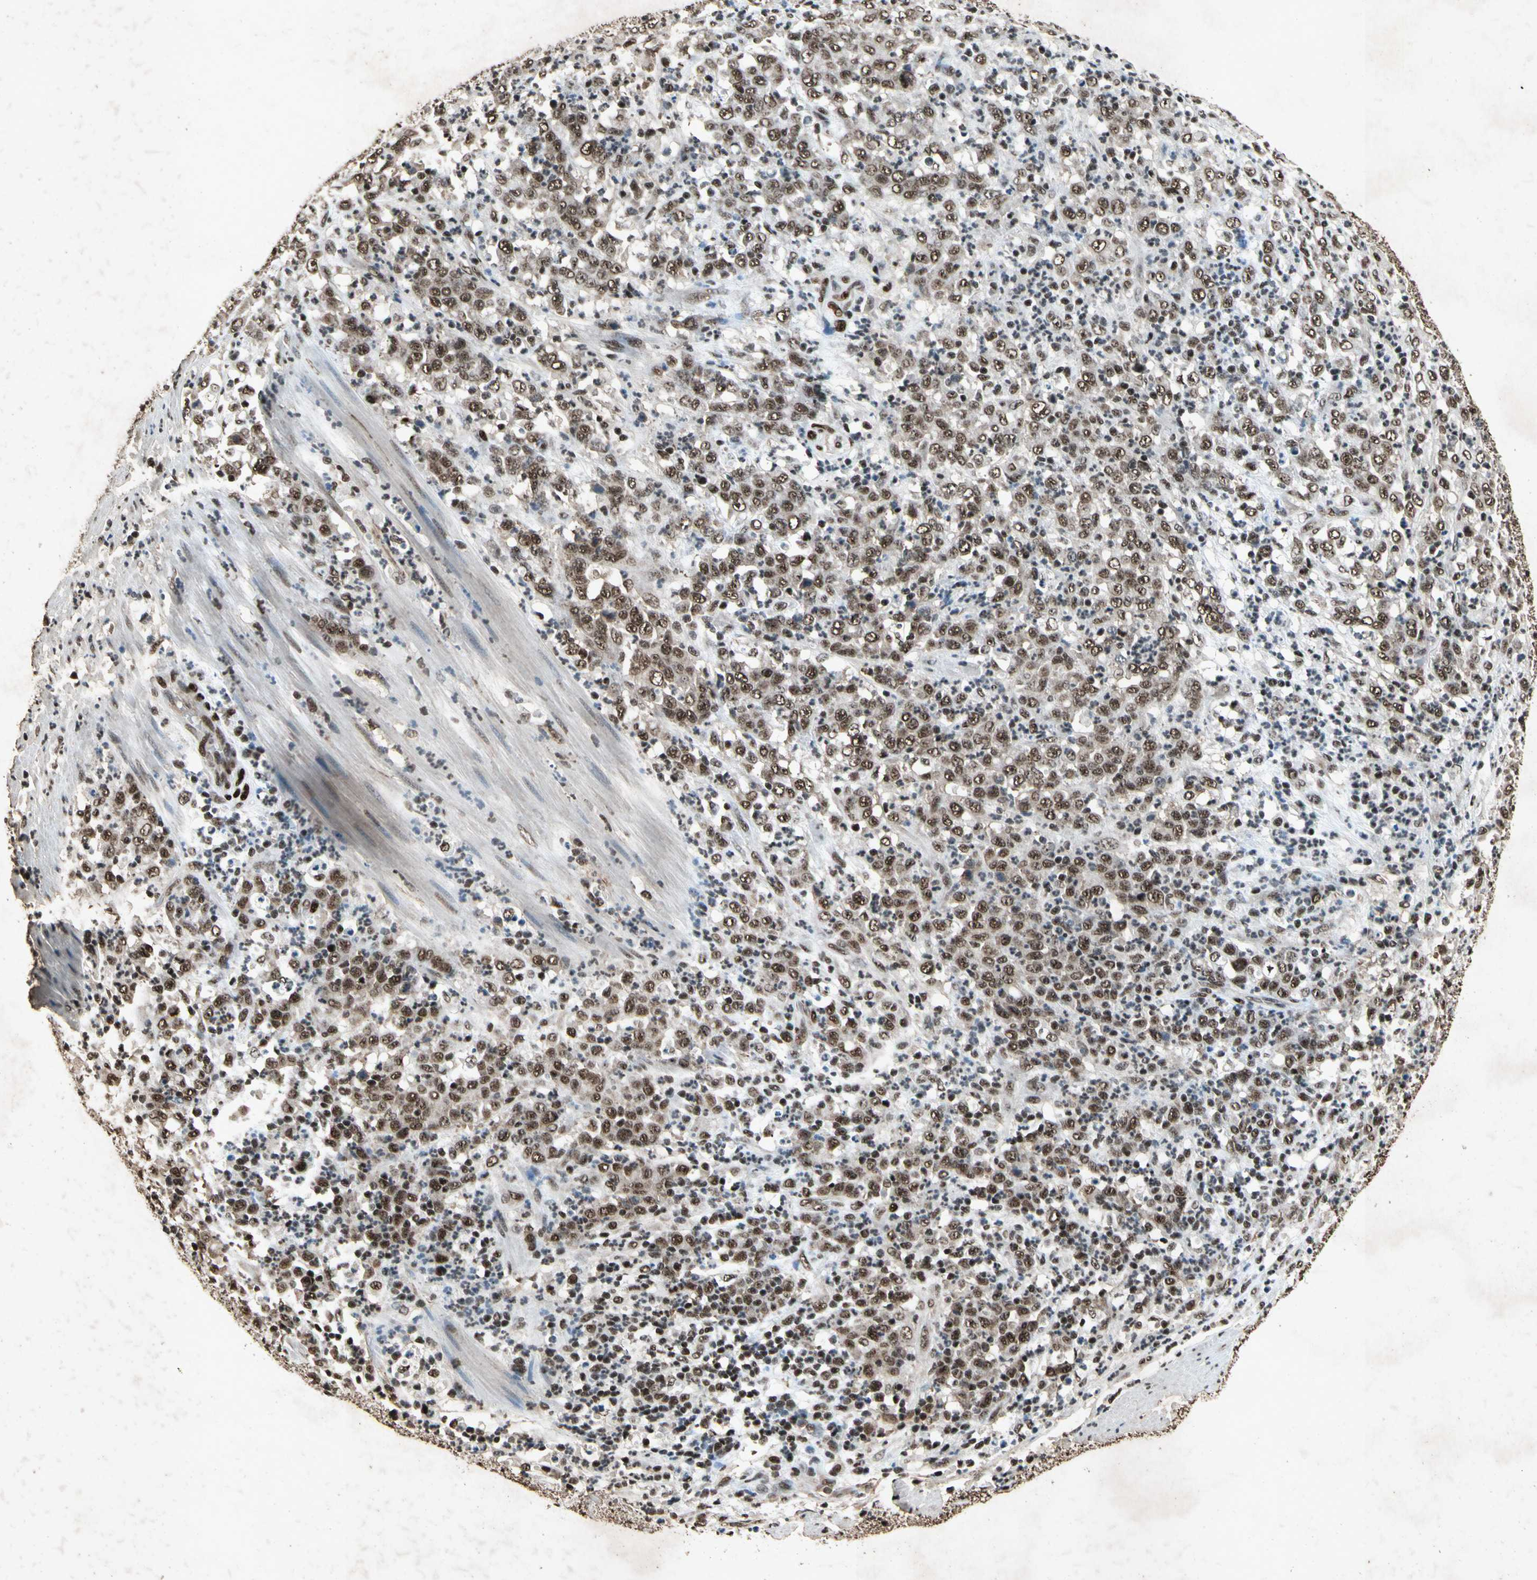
{"staining": {"intensity": "moderate", "quantity": ">75%", "location": "nuclear"}, "tissue": "stomach cancer", "cell_type": "Tumor cells", "image_type": "cancer", "snomed": [{"axis": "morphology", "description": "Adenocarcinoma, NOS"}, {"axis": "topography", "description": "Stomach, lower"}], "caption": "A micrograph of human adenocarcinoma (stomach) stained for a protein exhibits moderate nuclear brown staining in tumor cells. The staining was performed using DAB, with brown indicating positive protein expression. Nuclei are stained blue with hematoxylin.", "gene": "TBX2", "patient": {"sex": "female", "age": 71}}